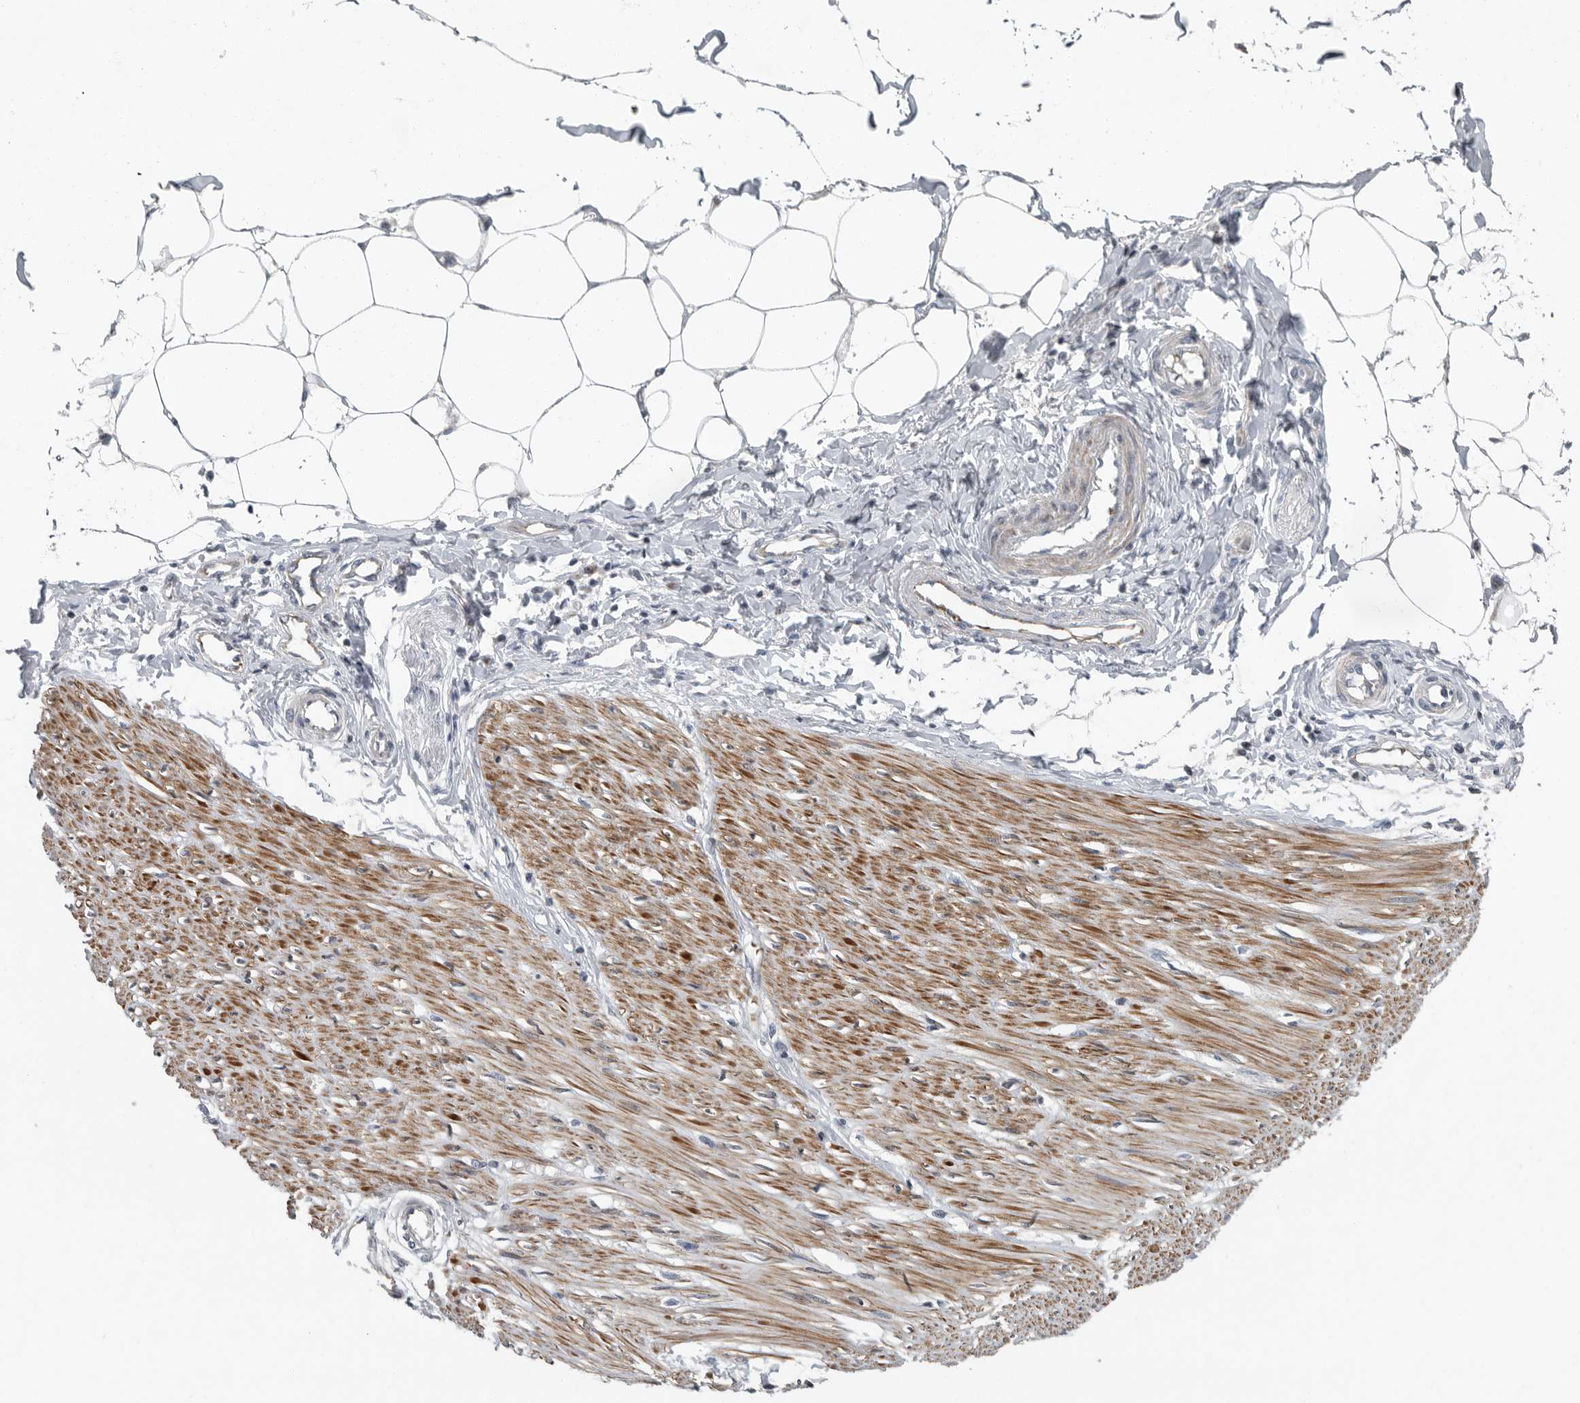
{"staining": {"intensity": "negative", "quantity": "none", "location": "none"}, "tissue": "adipose tissue", "cell_type": "Adipocytes", "image_type": "normal", "snomed": [{"axis": "morphology", "description": "Normal tissue, NOS"}, {"axis": "morphology", "description": "Adenocarcinoma, NOS"}, {"axis": "topography", "description": "Colon"}, {"axis": "topography", "description": "Peripheral nerve tissue"}], "caption": "This is an IHC image of benign human adipose tissue. There is no staining in adipocytes.", "gene": "MPP3", "patient": {"sex": "male", "age": 14}}